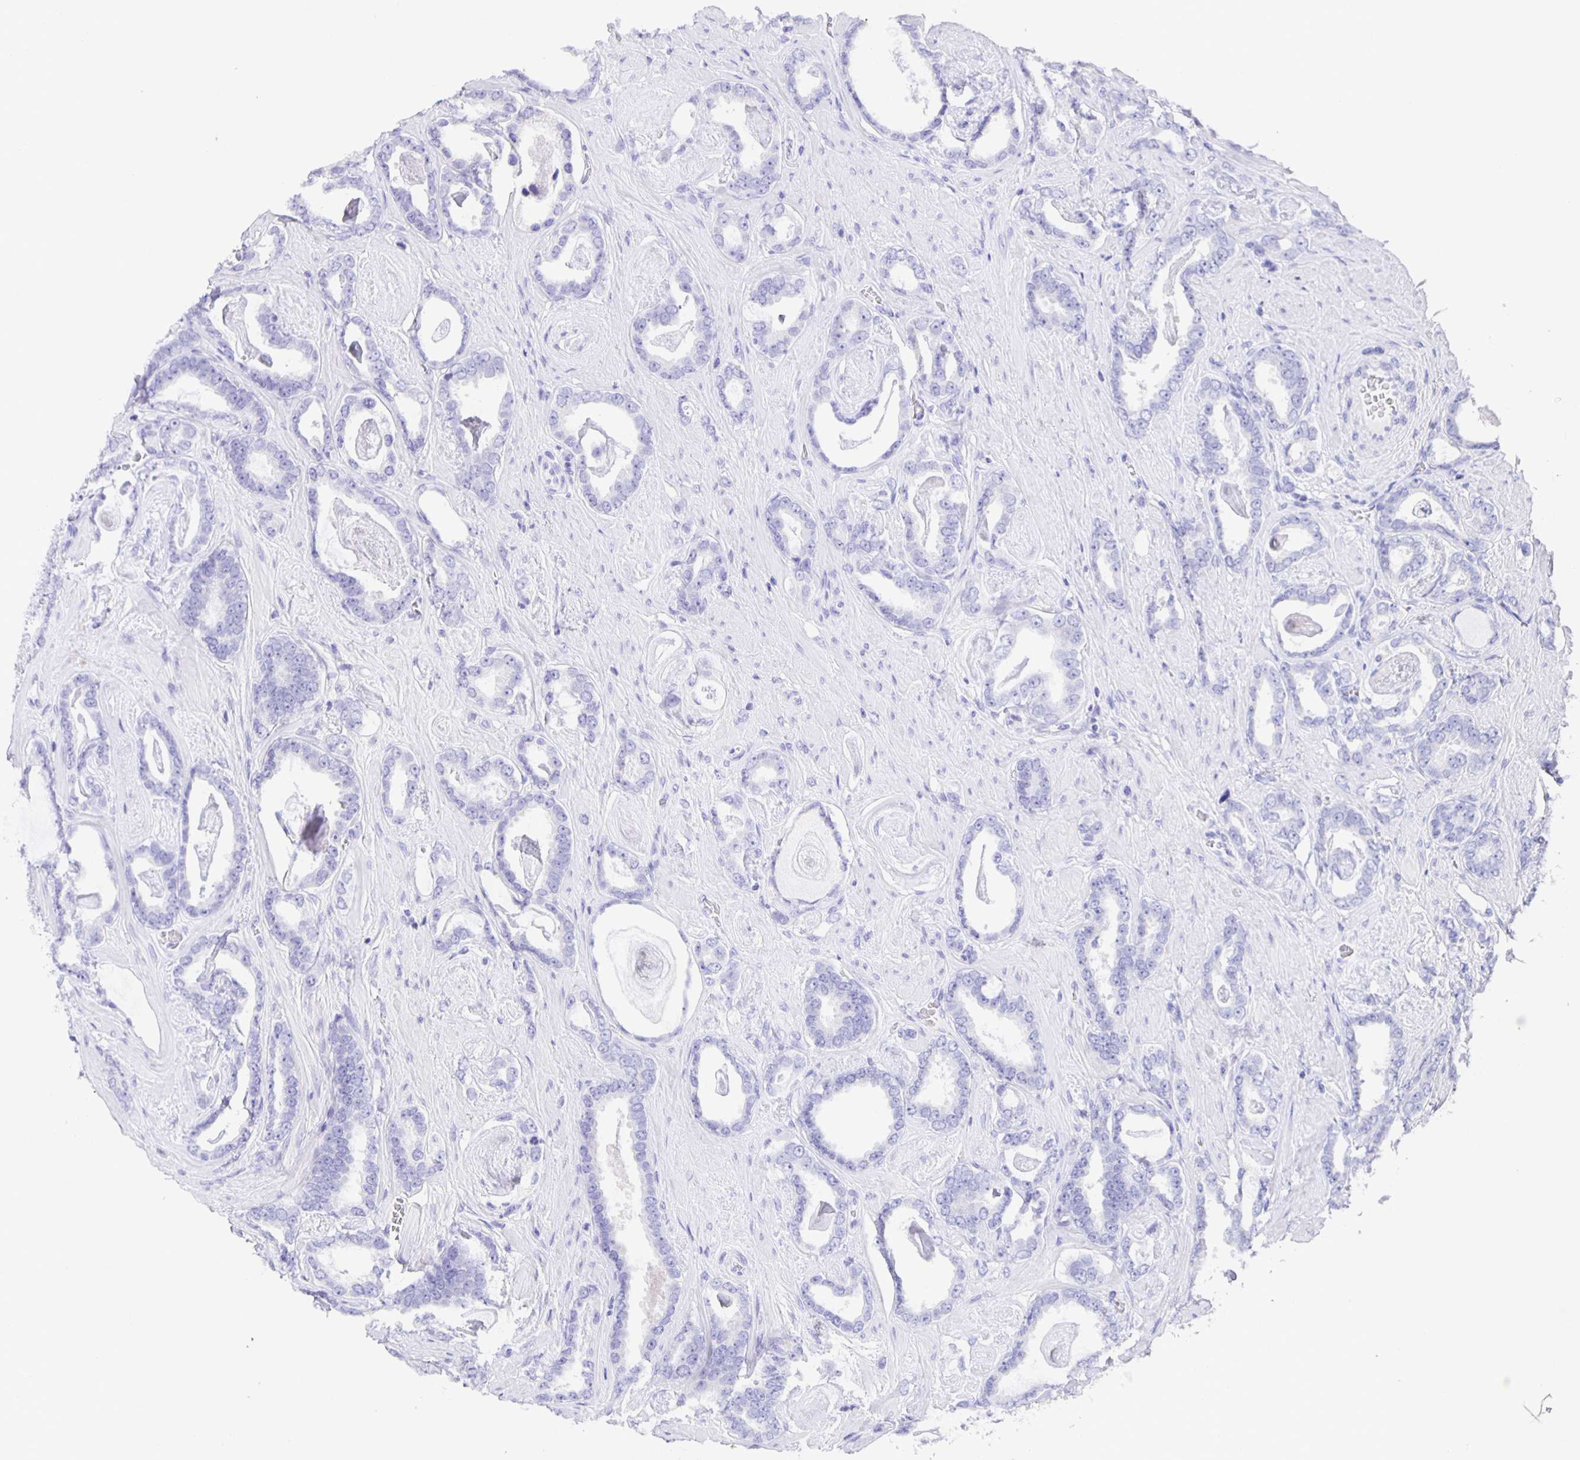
{"staining": {"intensity": "negative", "quantity": "none", "location": "none"}, "tissue": "prostate cancer", "cell_type": "Tumor cells", "image_type": "cancer", "snomed": [{"axis": "morphology", "description": "Adenocarcinoma, High grade"}, {"axis": "topography", "description": "Prostate"}], "caption": "An IHC photomicrograph of prostate high-grade adenocarcinoma is shown. There is no staining in tumor cells of prostate high-grade adenocarcinoma.", "gene": "GUCA2A", "patient": {"sex": "male", "age": 63}}